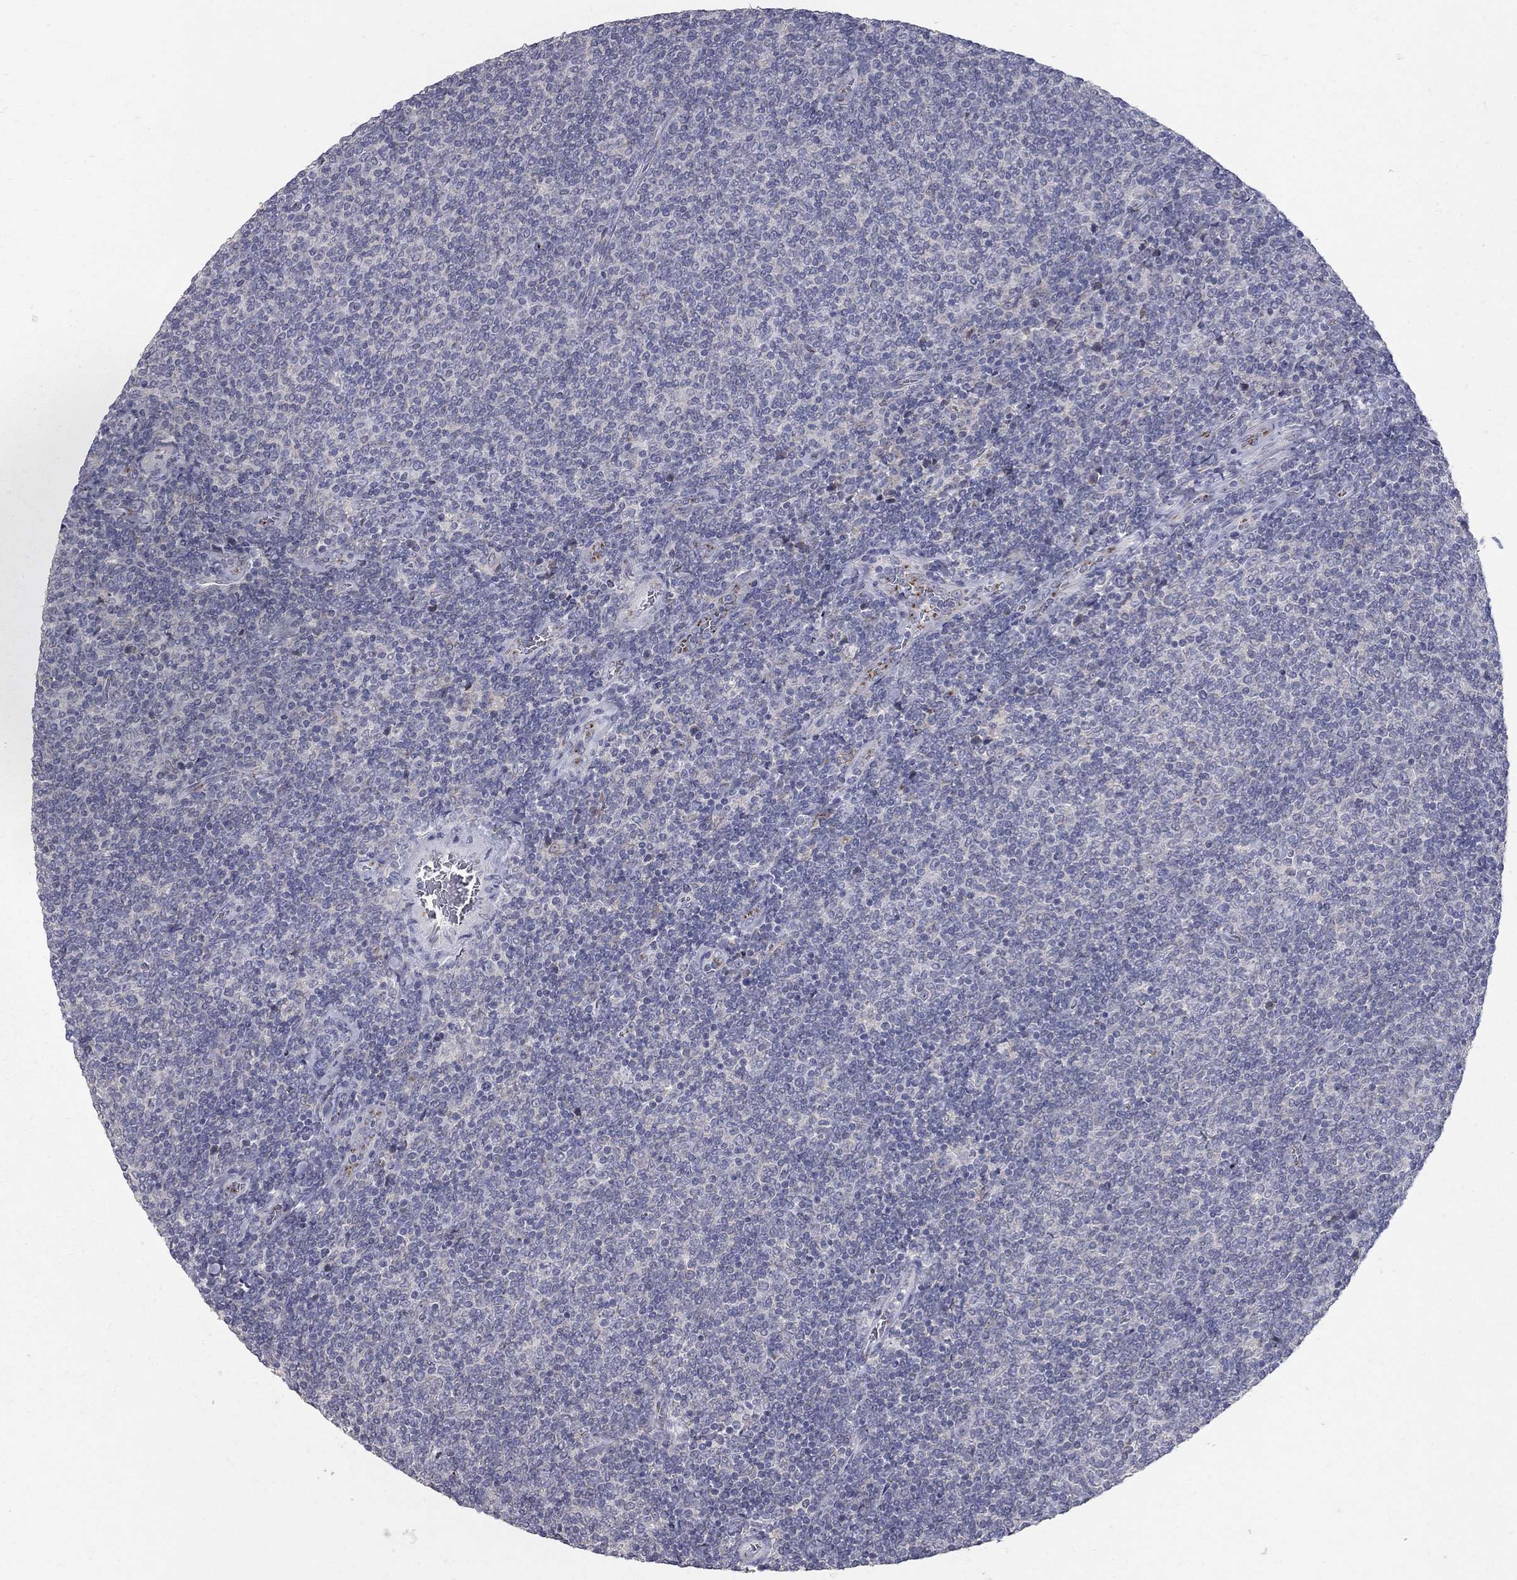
{"staining": {"intensity": "negative", "quantity": "none", "location": "none"}, "tissue": "lymphoma", "cell_type": "Tumor cells", "image_type": "cancer", "snomed": [{"axis": "morphology", "description": "Malignant lymphoma, non-Hodgkin's type, Low grade"}, {"axis": "topography", "description": "Lymph node"}], "caption": "Histopathology image shows no significant protein positivity in tumor cells of malignant lymphoma, non-Hodgkin's type (low-grade).", "gene": "KIAA0319L", "patient": {"sex": "male", "age": 52}}